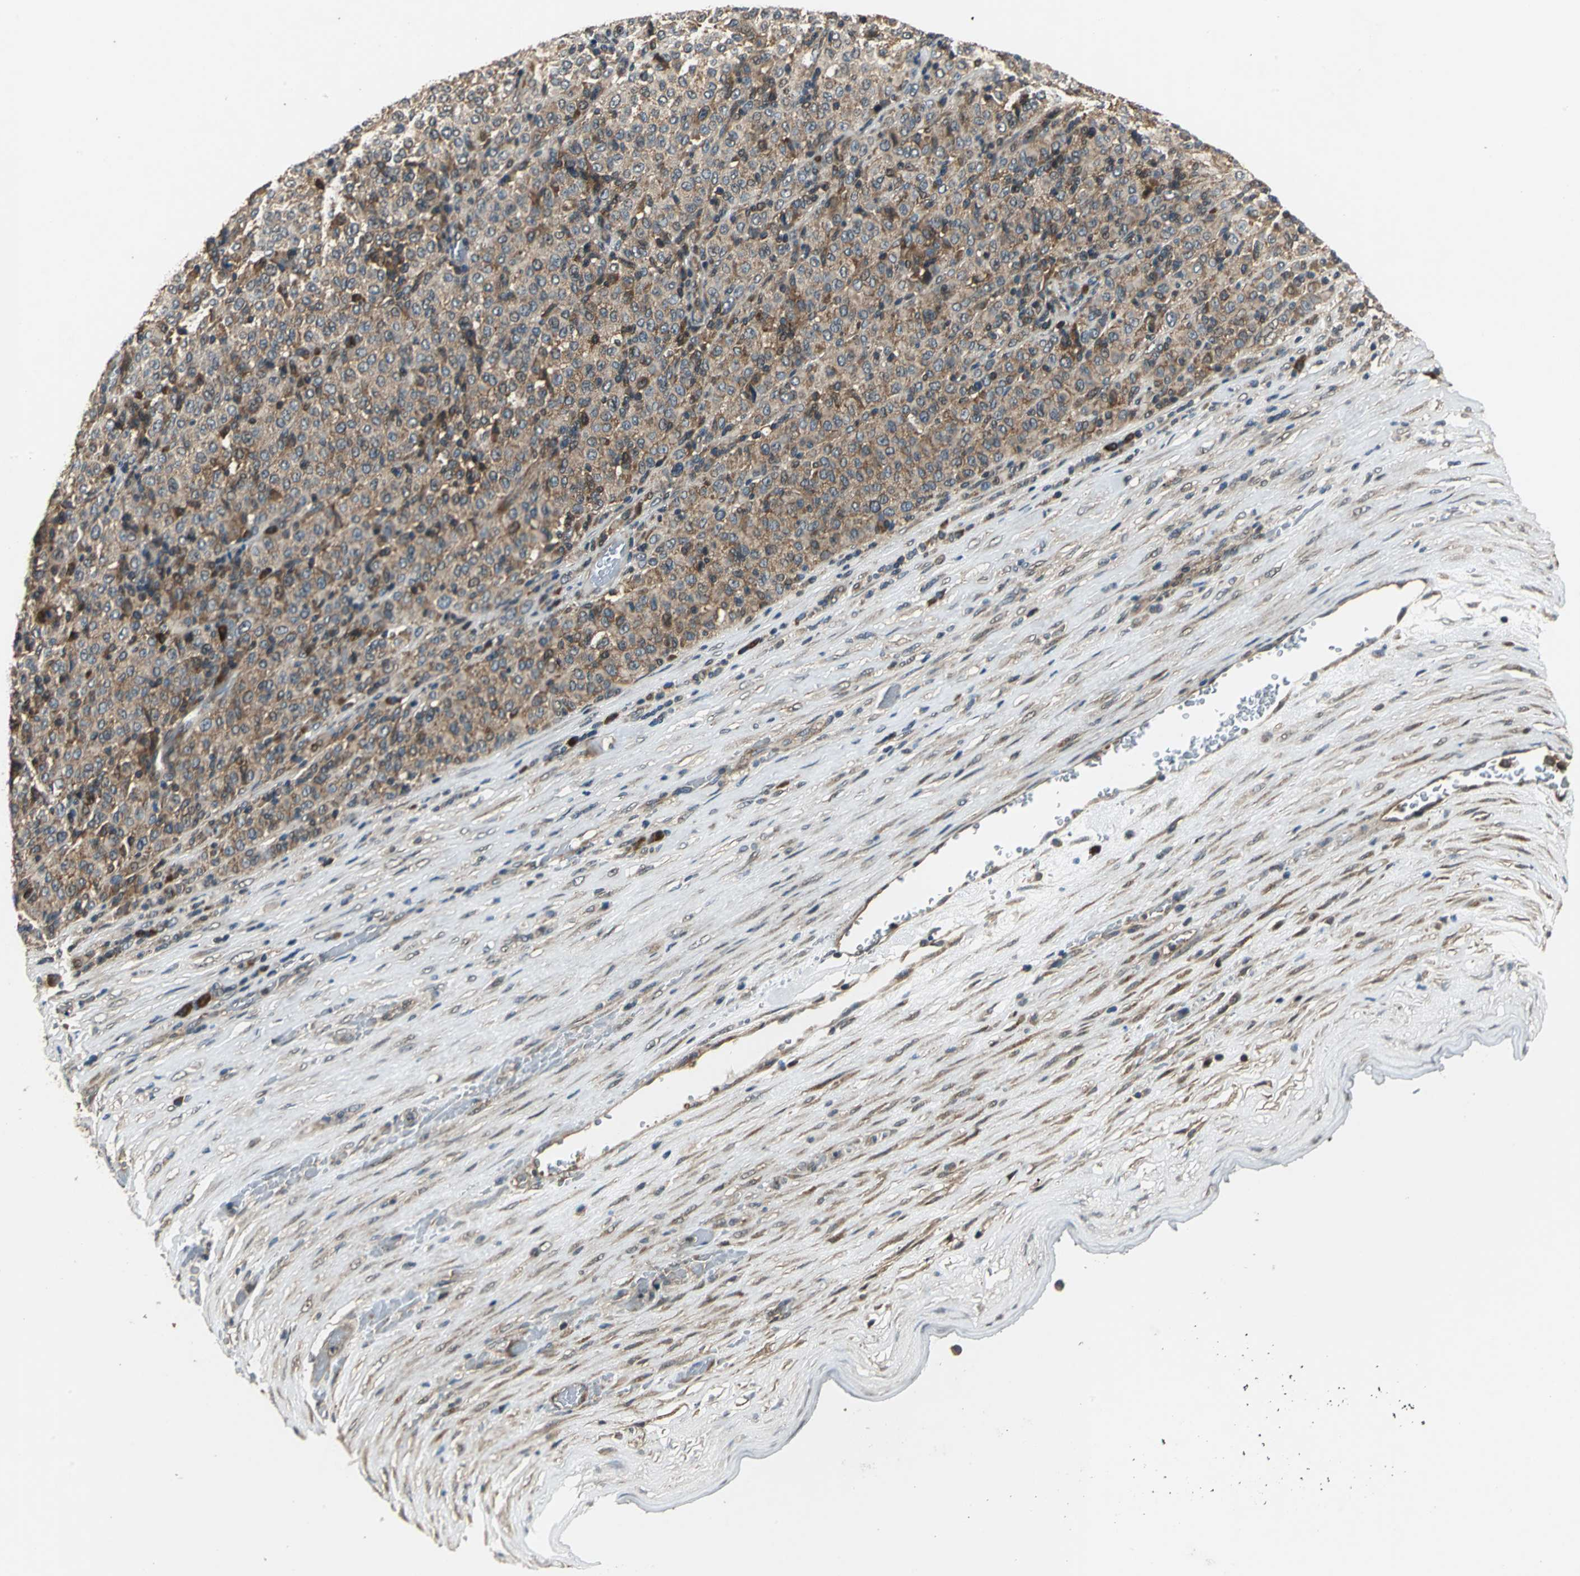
{"staining": {"intensity": "moderate", "quantity": ">75%", "location": "cytoplasmic/membranous"}, "tissue": "melanoma", "cell_type": "Tumor cells", "image_type": "cancer", "snomed": [{"axis": "morphology", "description": "Malignant melanoma, Metastatic site"}, {"axis": "topography", "description": "Pancreas"}], "caption": "Protein analysis of malignant melanoma (metastatic site) tissue displays moderate cytoplasmic/membranous staining in approximately >75% of tumor cells.", "gene": "EIF2B2", "patient": {"sex": "female", "age": 30}}